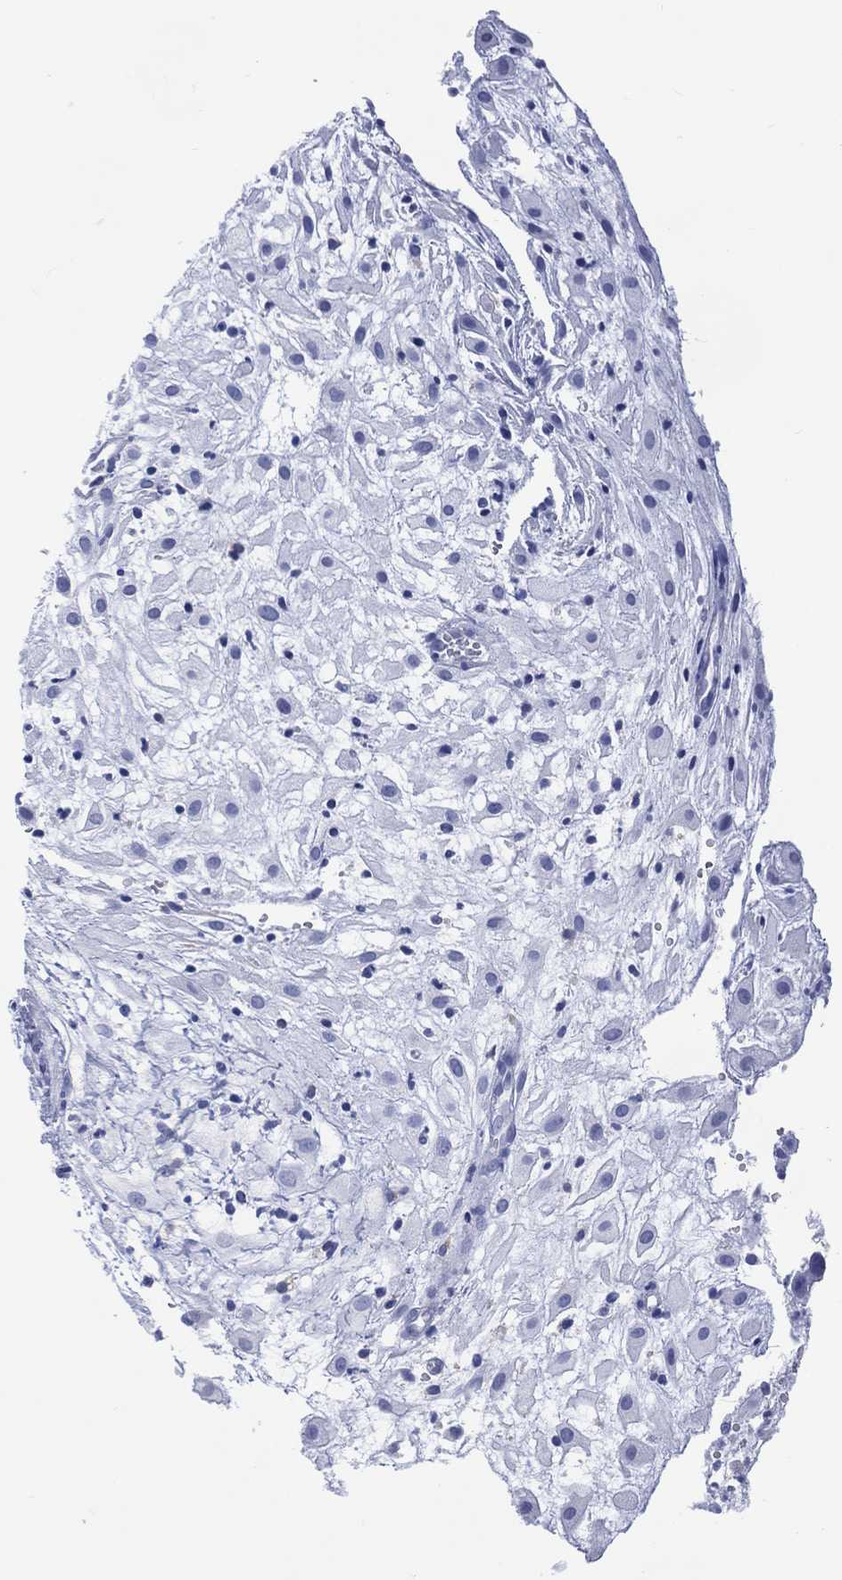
{"staining": {"intensity": "negative", "quantity": "none", "location": "none"}, "tissue": "placenta", "cell_type": "Decidual cells", "image_type": "normal", "snomed": [{"axis": "morphology", "description": "Normal tissue, NOS"}, {"axis": "topography", "description": "Placenta"}], "caption": "Placenta was stained to show a protein in brown. There is no significant staining in decidual cells. (DAB (3,3'-diaminobenzidine) immunohistochemistry (IHC) with hematoxylin counter stain).", "gene": "DDI1", "patient": {"sex": "female", "age": 24}}